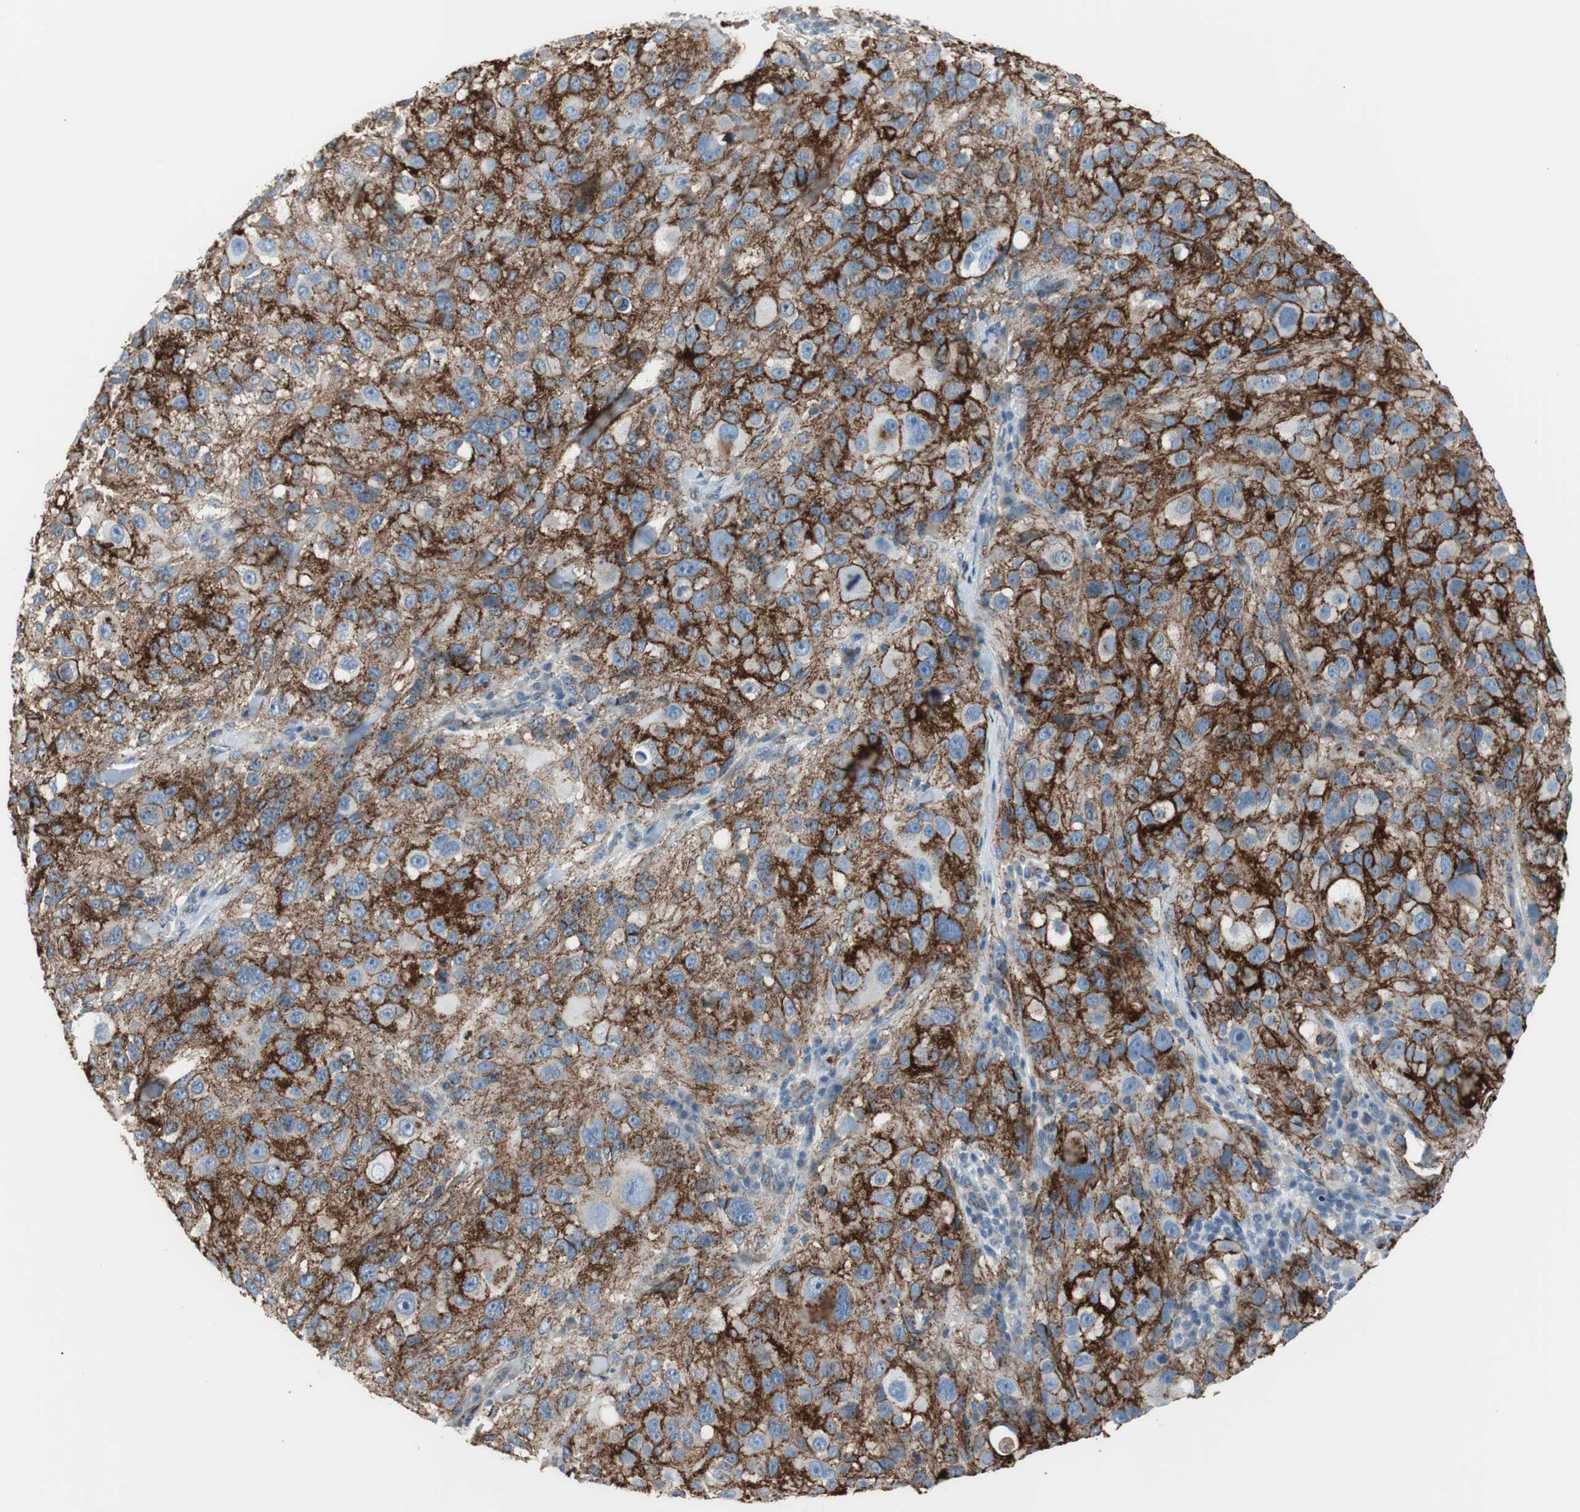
{"staining": {"intensity": "strong", "quantity": ">75%", "location": "cytoplasmic/membranous"}, "tissue": "melanoma", "cell_type": "Tumor cells", "image_type": "cancer", "snomed": [{"axis": "morphology", "description": "Necrosis, NOS"}, {"axis": "morphology", "description": "Malignant melanoma, NOS"}, {"axis": "topography", "description": "Skin"}], "caption": "A histopathology image of human melanoma stained for a protein demonstrates strong cytoplasmic/membranous brown staining in tumor cells. (Brightfield microscopy of DAB IHC at high magnification).", "gene": "STXBP4", "patient": {"sex": "female", "age": 87}}